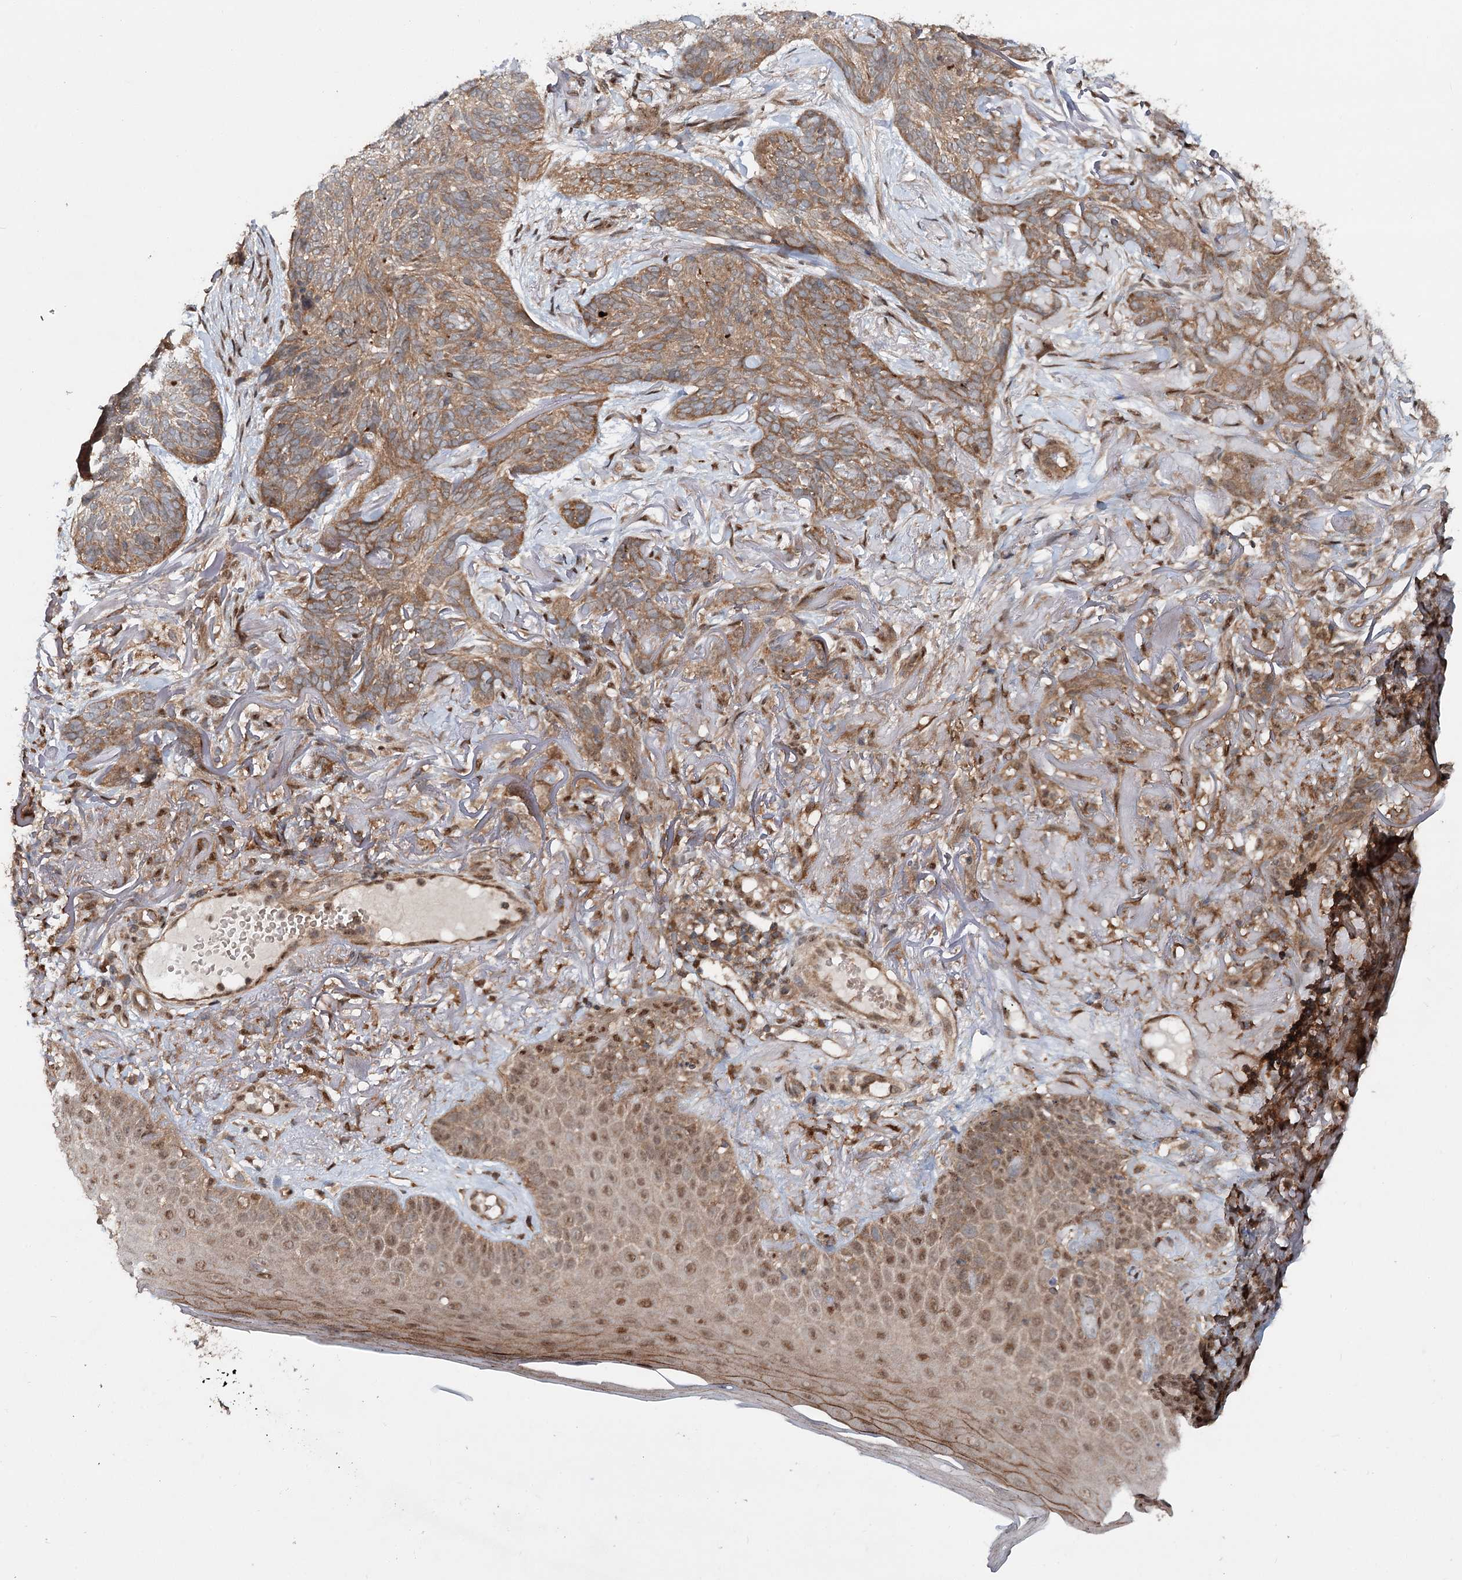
{"staining": {"intensity": "weak", "quantity": ">75%", "location": "nuclear"}, "tissue": "skin cancer", "cell_type": "Tumor cells", "image_type": "cancer", "snomed": [{"axis": "morphology", "description": "Normal tissue, NOS"}, {"axis": "morphology", "description": "Basal cell carcinoma"}, {"axis": "topography", "description": "Skin"}], "caption": "The micrograph reveals staining of skin cancer (basal cell carcinoma), revealing weak nuclear protein expression (brown color) within tumor cells.", "gene": "C12orf4", "patient": {"sex": "male", "age": 66}}